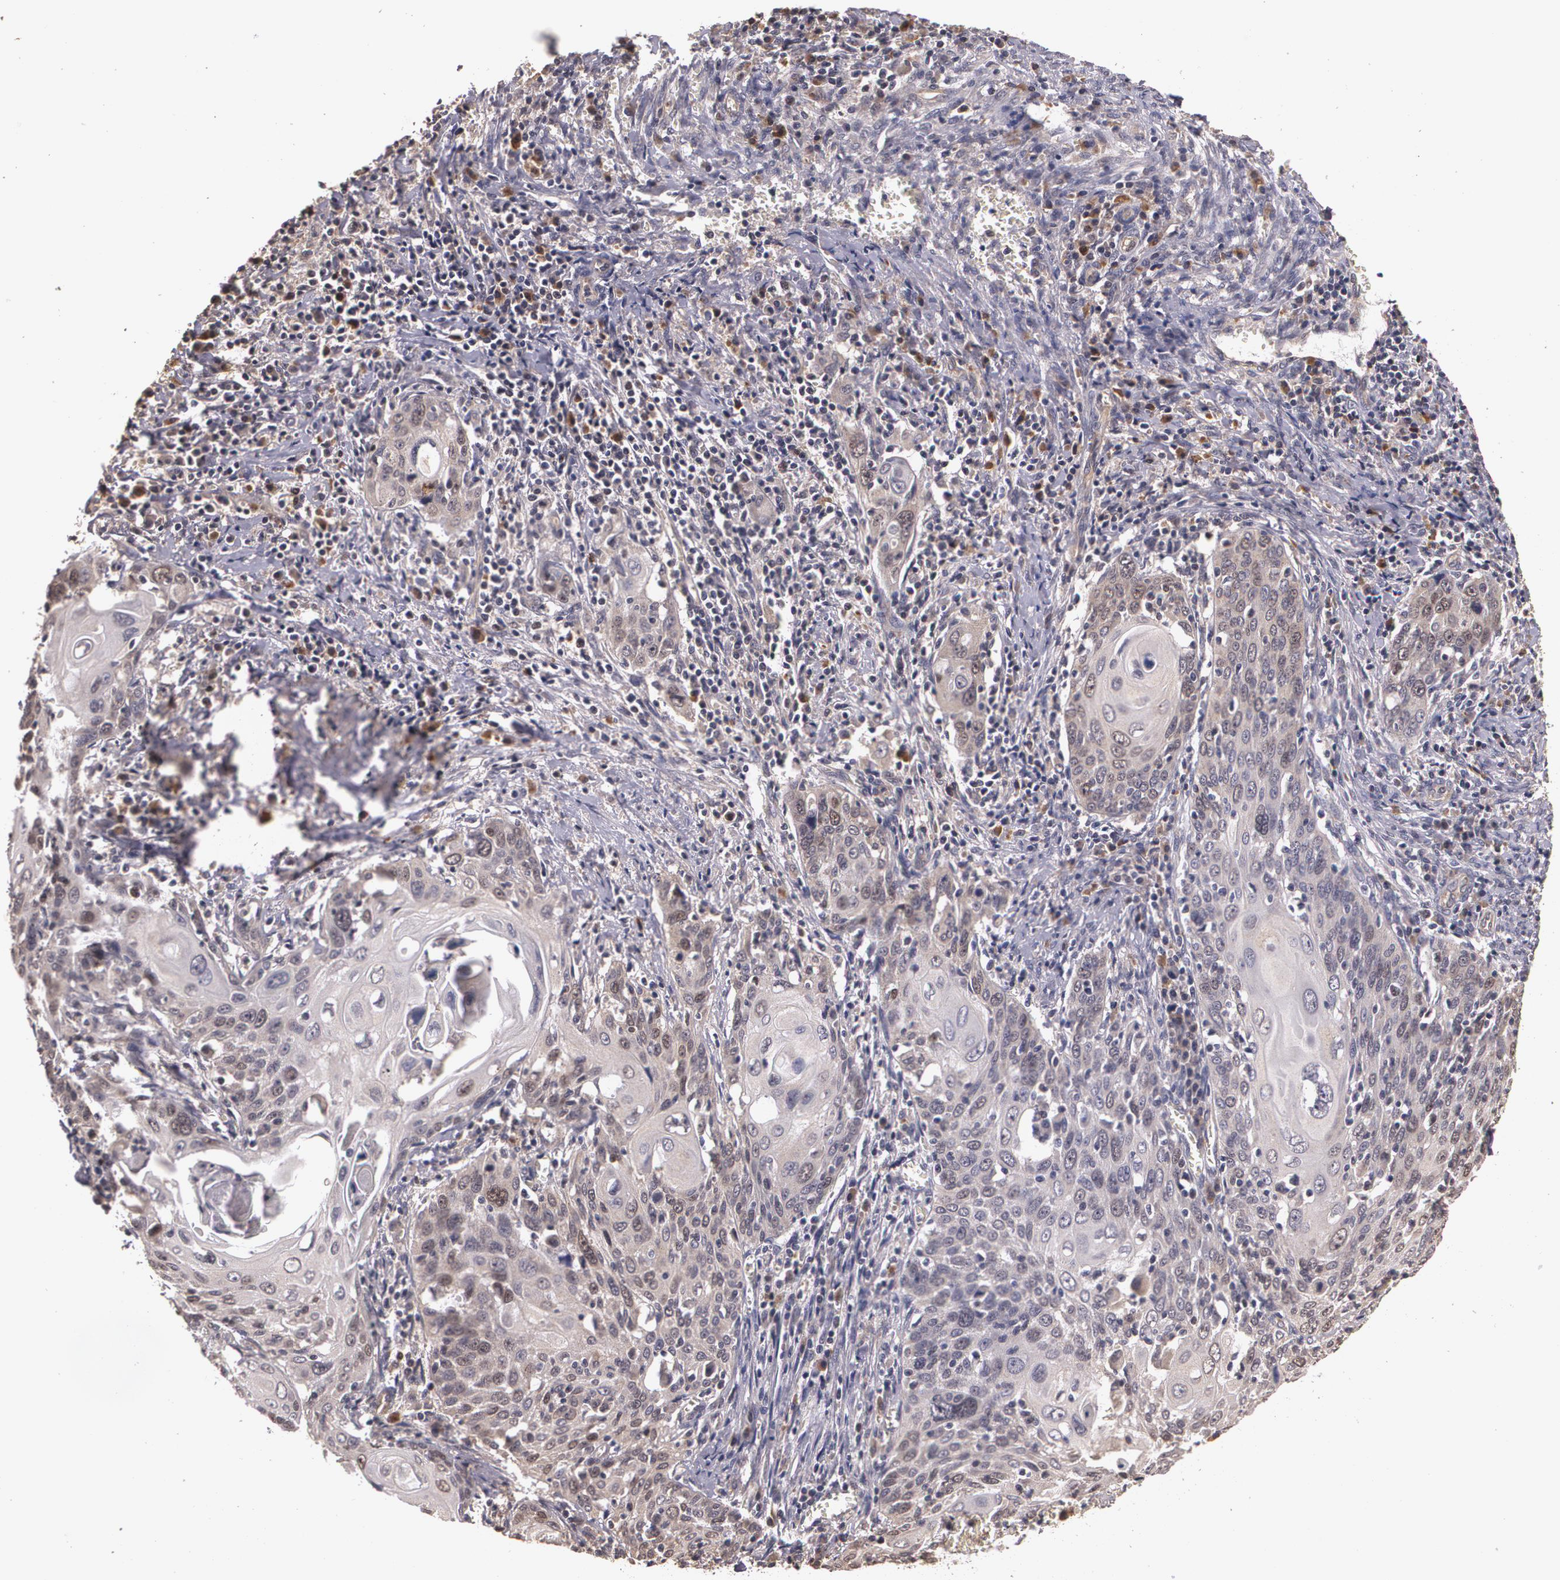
{"staining": {"intensity": "moderate", "quantity": ">75%", "location": "nuclear"}, "tissue": "cervical cancer", "cell_type": "Tumor cells", "image_type": "cancer", "snomed": [{"axis": "morphology", "description": "Squamous cell carcinoma, NOS"}, {"axis": "topography", "description": "Cervix"}], "caption": "This micrograph reveals immunohistochemistry staining of cervical squamous cell carcinoma, with medium moderate nuclear positivity in approximately >75% of tumor cells.", "gene": "BRCA1", "patient": {"sex": "female", "age": 54}}